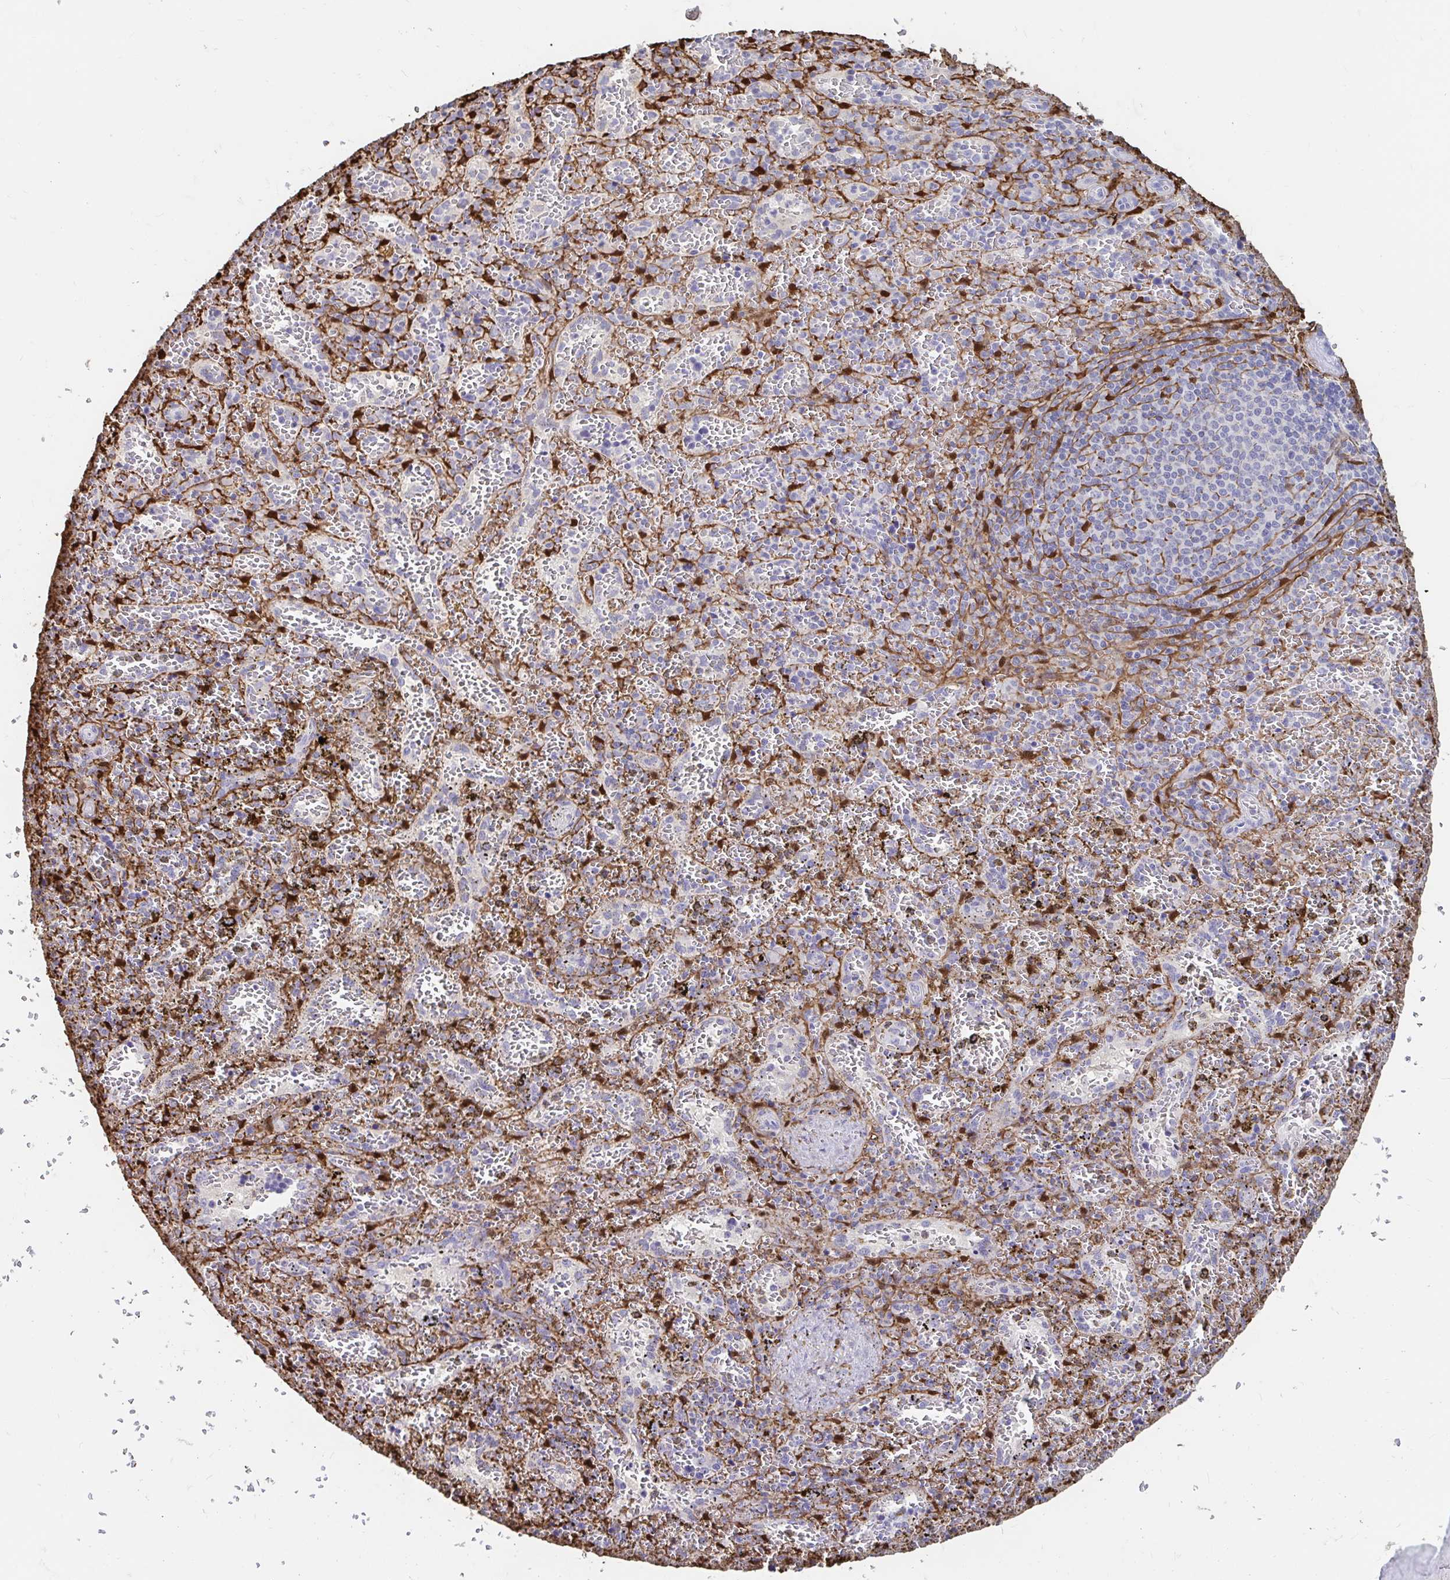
{"staining": {"intensity": "negative", "quantity": "none", "location": "none"}, "tissue": "spleen", "cell_type": "Cells in red pulp", "image_type": "normal", "snomed": [{"axis": "morphology", "description": "Normal tissue, NOS"}, {"axis": "topography", "description": "Spleen"}], "caption": "IHC photomicrograph of benign human spleen stained for a protein (brown), which displays no positivity in cells in red pulp.", "gene": "ADH1A", "patient": {"sex": "female", "age": 50}}